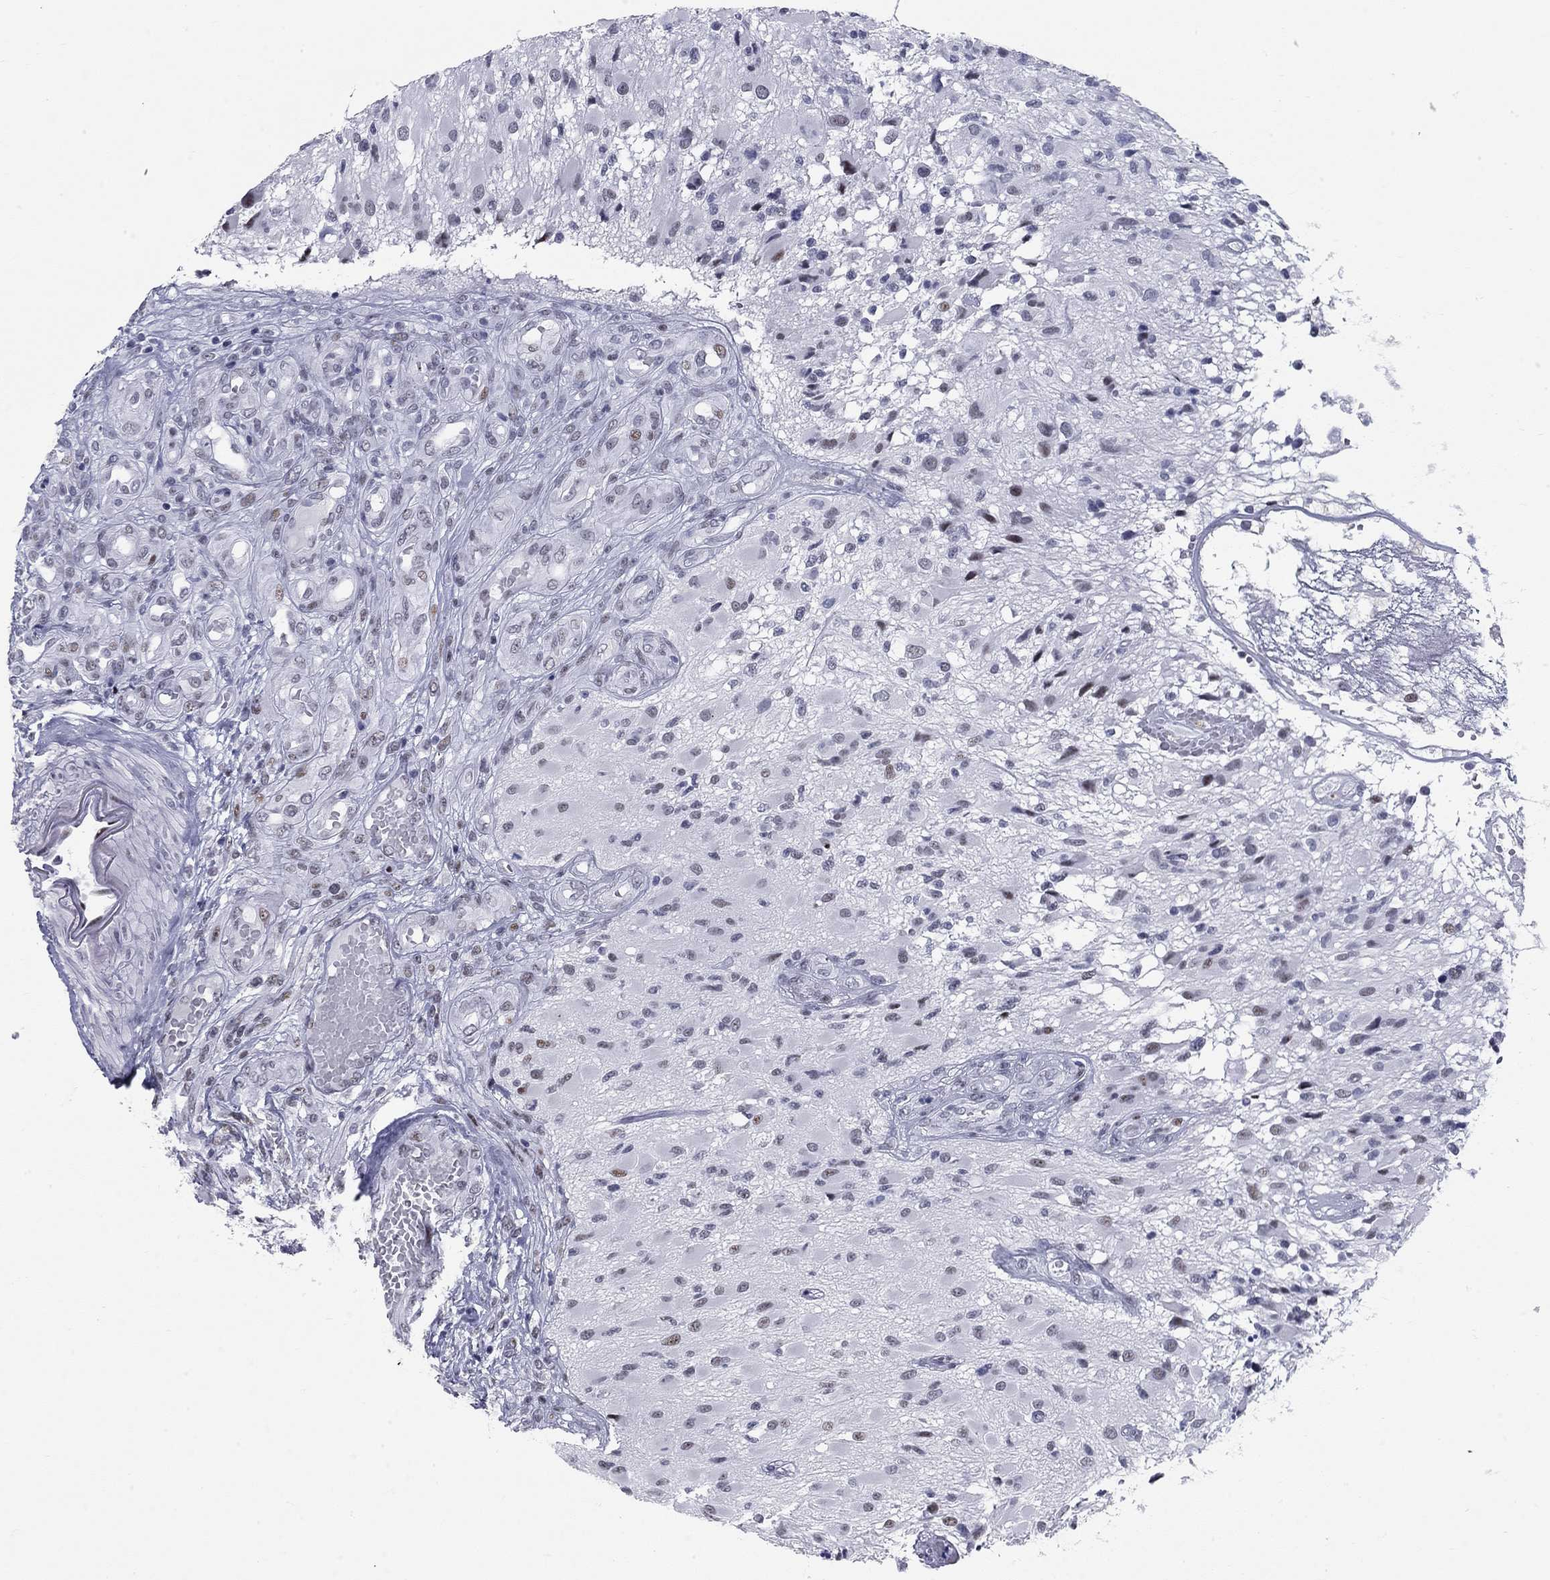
{"staining": {"intensity": "moderate", "quantity": "<25%", "location": "nuclear"}, "tissue": "glioma", "cell_type": "Tumor cells", "image_type": "cancer", "snomed": [{"axis": "morphology", "description": "Glioma, malignant, High grade"}, {"axis": "topography", "description": "Brain"}], "caption": "High-grade glioma (malignant) stained for a protein (brown) displays moderate nuclear positive expression in approximately <25% of tumor cells.", "gene": "ASF1B", "patient": {"sex": "female", "age": 63}}